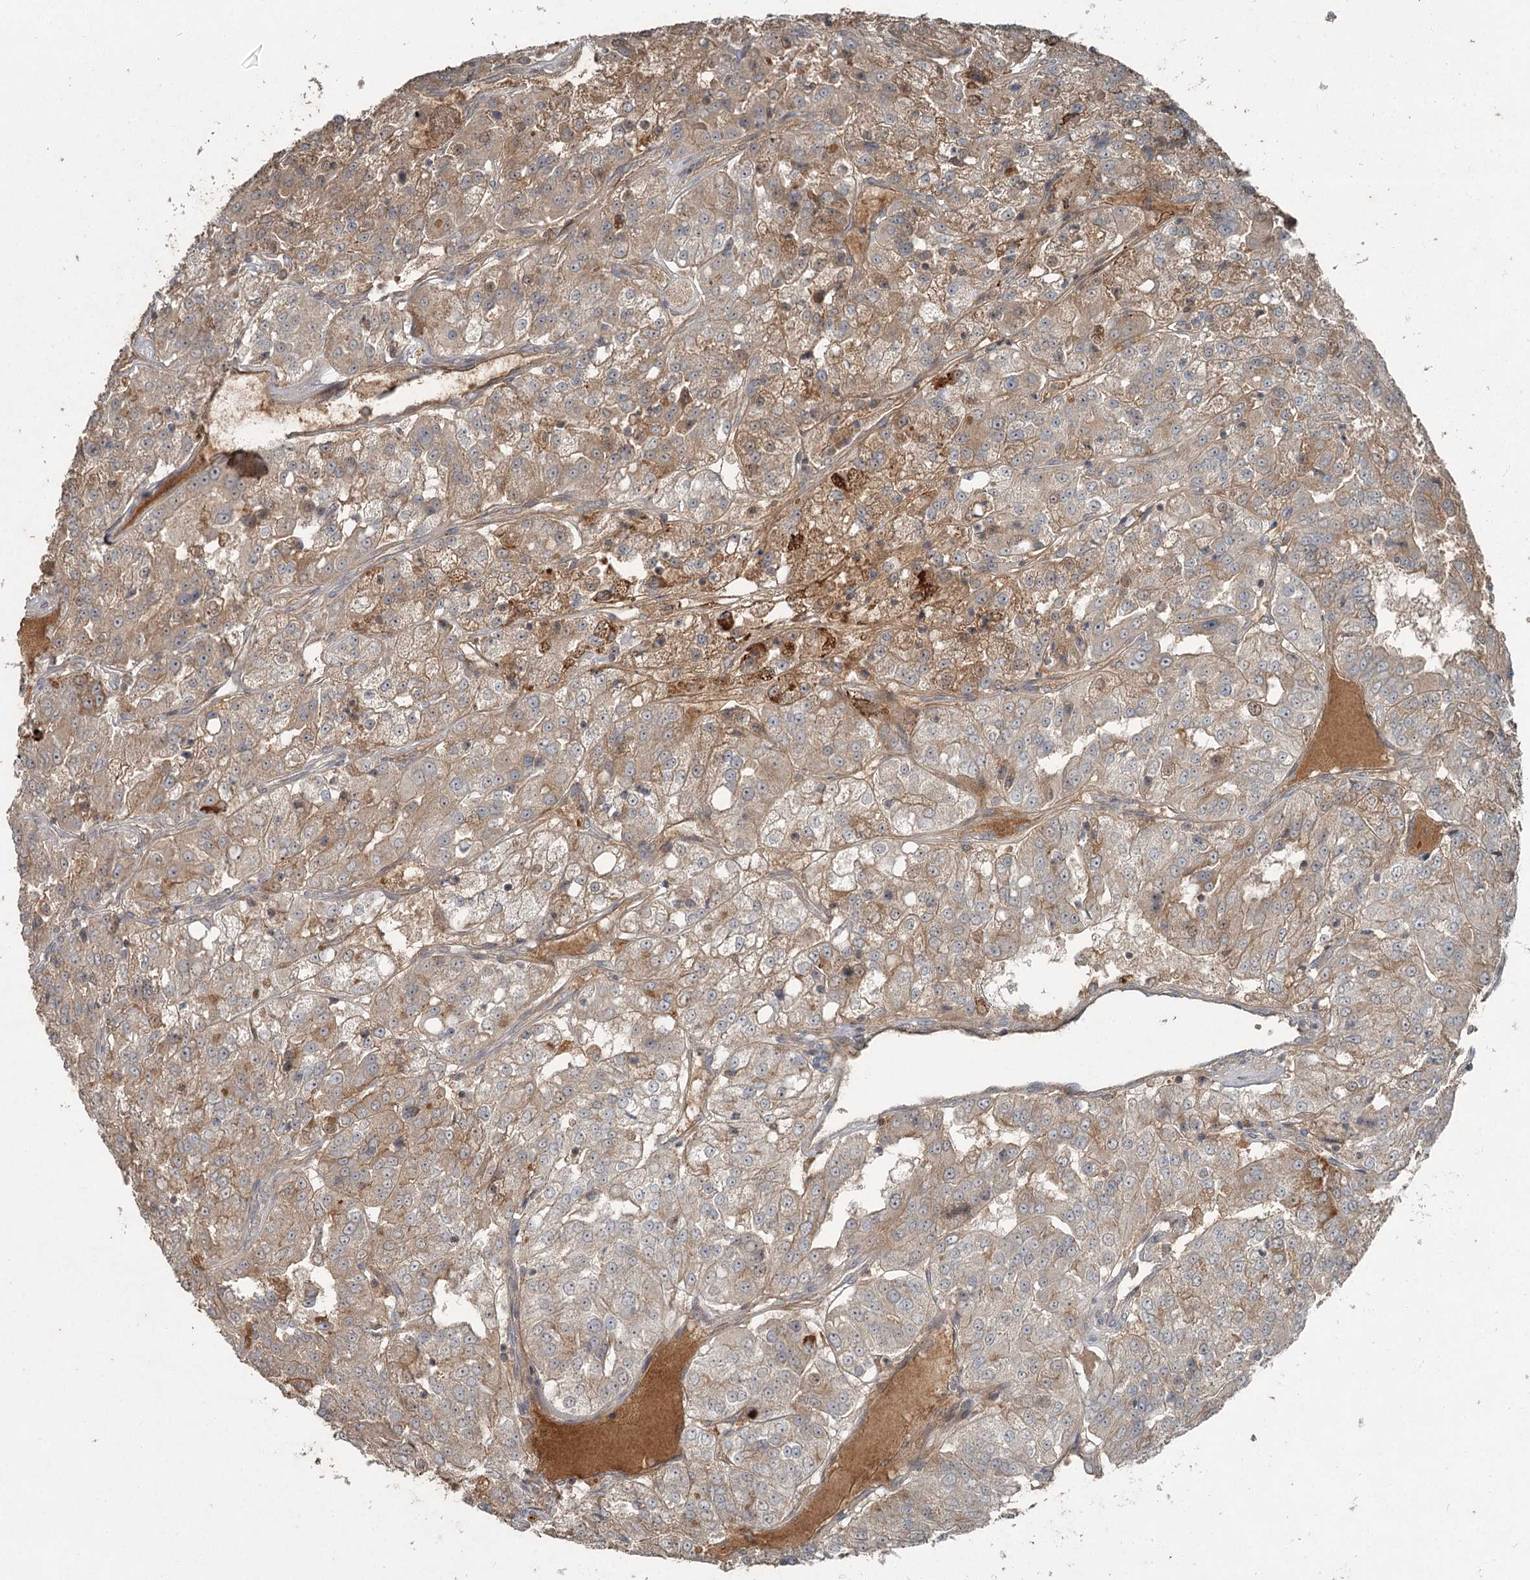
{"staining": {"intensity": "moderate", "quantity": "25%-75%", "location": "cytoplasmic/membranous"}, "tissue": "renal cancer", "cell_type": "Tumor cells", "image_type": "cancer", "snomed": [{"axis": "morphology", "description": "Adenocarcinoma, NOS"}, {"axis": "topography", "description": "Kidney"}], "caption": "Brown immunohistochemical staining in renal adenocarcinoma exhibits moderate cytoplasmic/membranous staining in about 25%-75% of tumor cells.", "gene": "SLC39A8", "patient": {"sex": "female", "age": 63}}